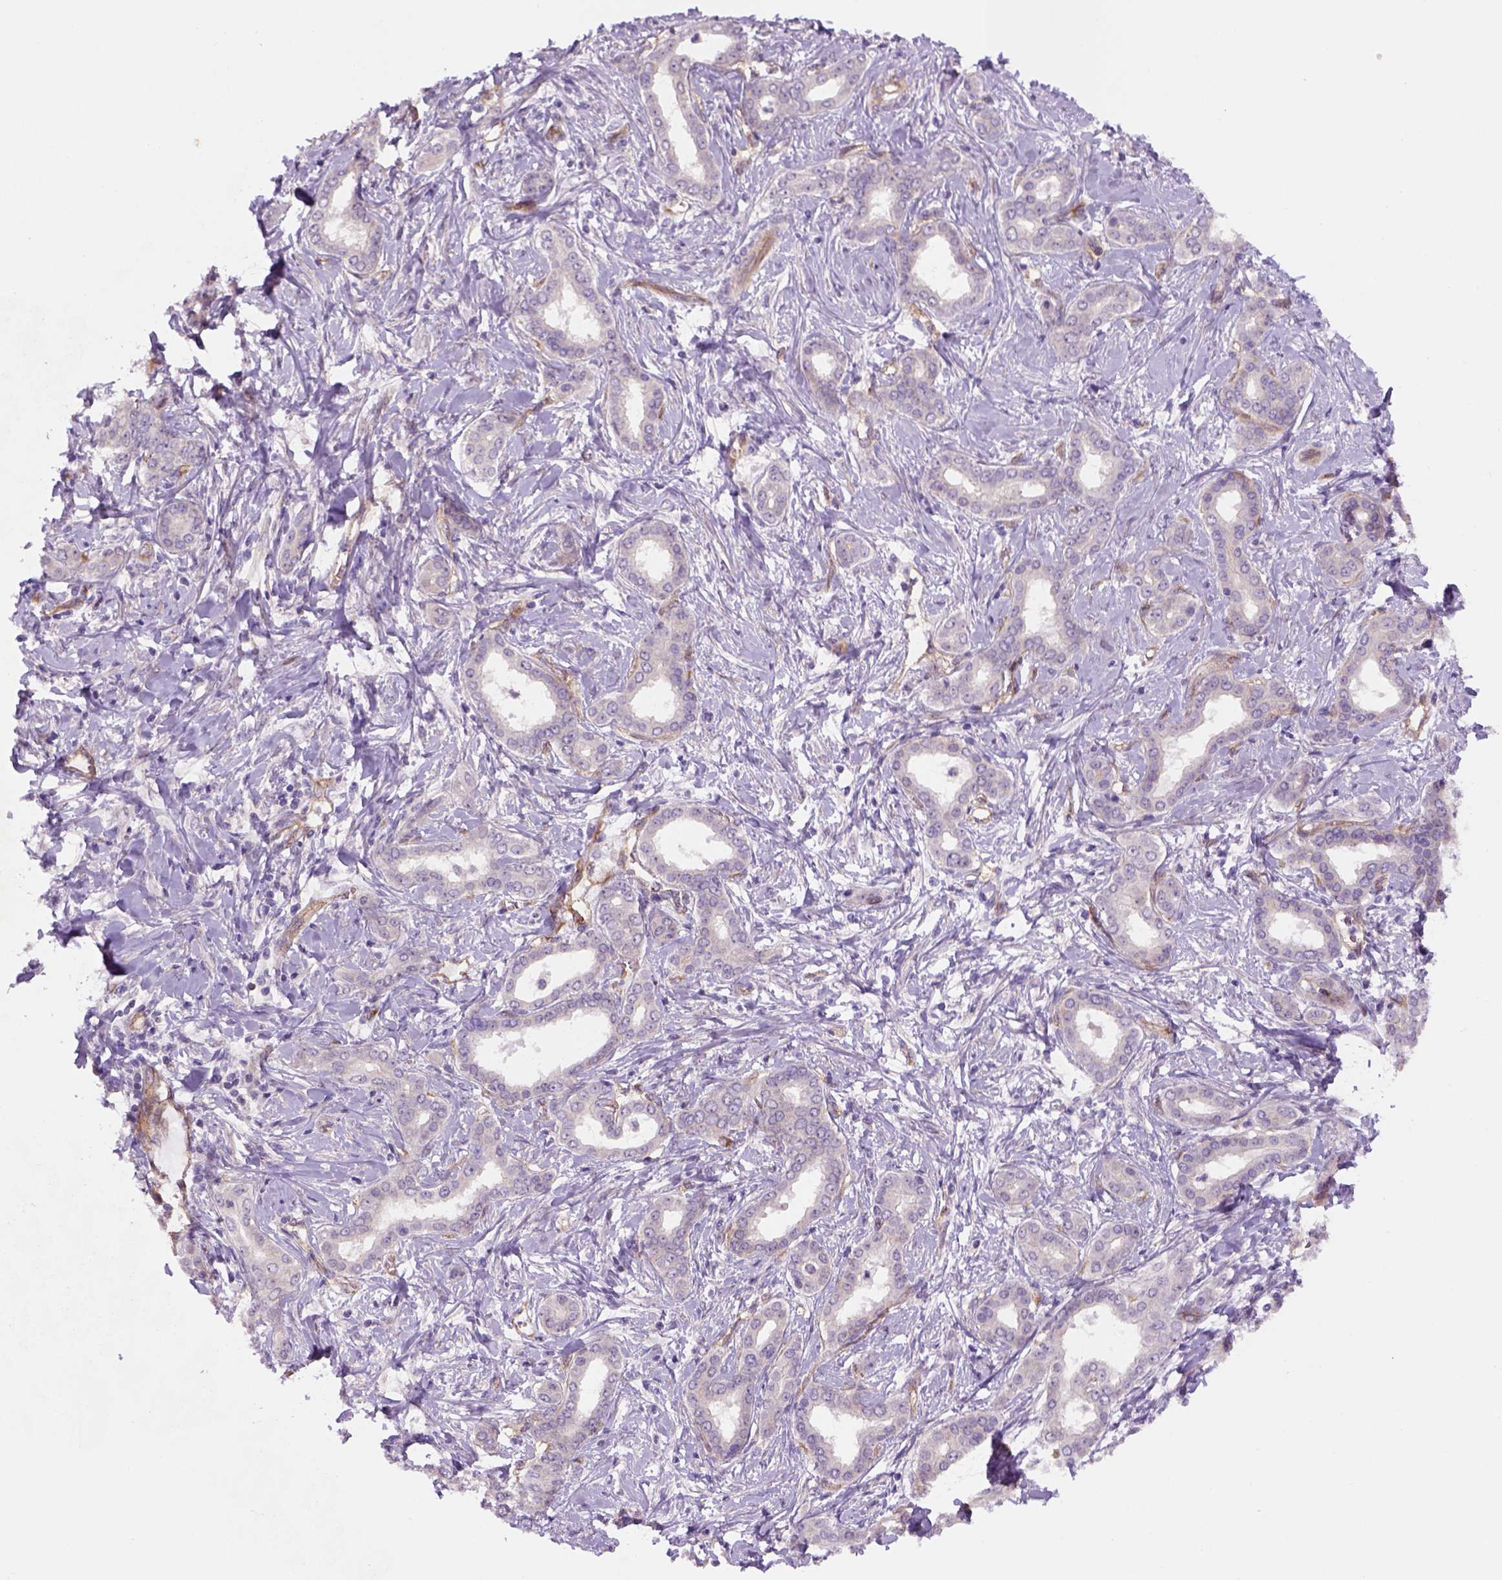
{"staining": {"intensity": "negative", "quantity": "none", "location": "none"}, "tissue": "liver cancer", "cell_type": "Tumor cells", "image_type": "cancer", "snomed": [{"axis": "morphology", "description": "Cholangiocarcinoma"}, {"axis": "topography", "description": "Liver"}], "caption": "There is no significant staining in tumor cells of liver cancer (cholangiocarcinoma).", "gene": "VSTM5", "patient": {"sex": "female", "age": 47}}